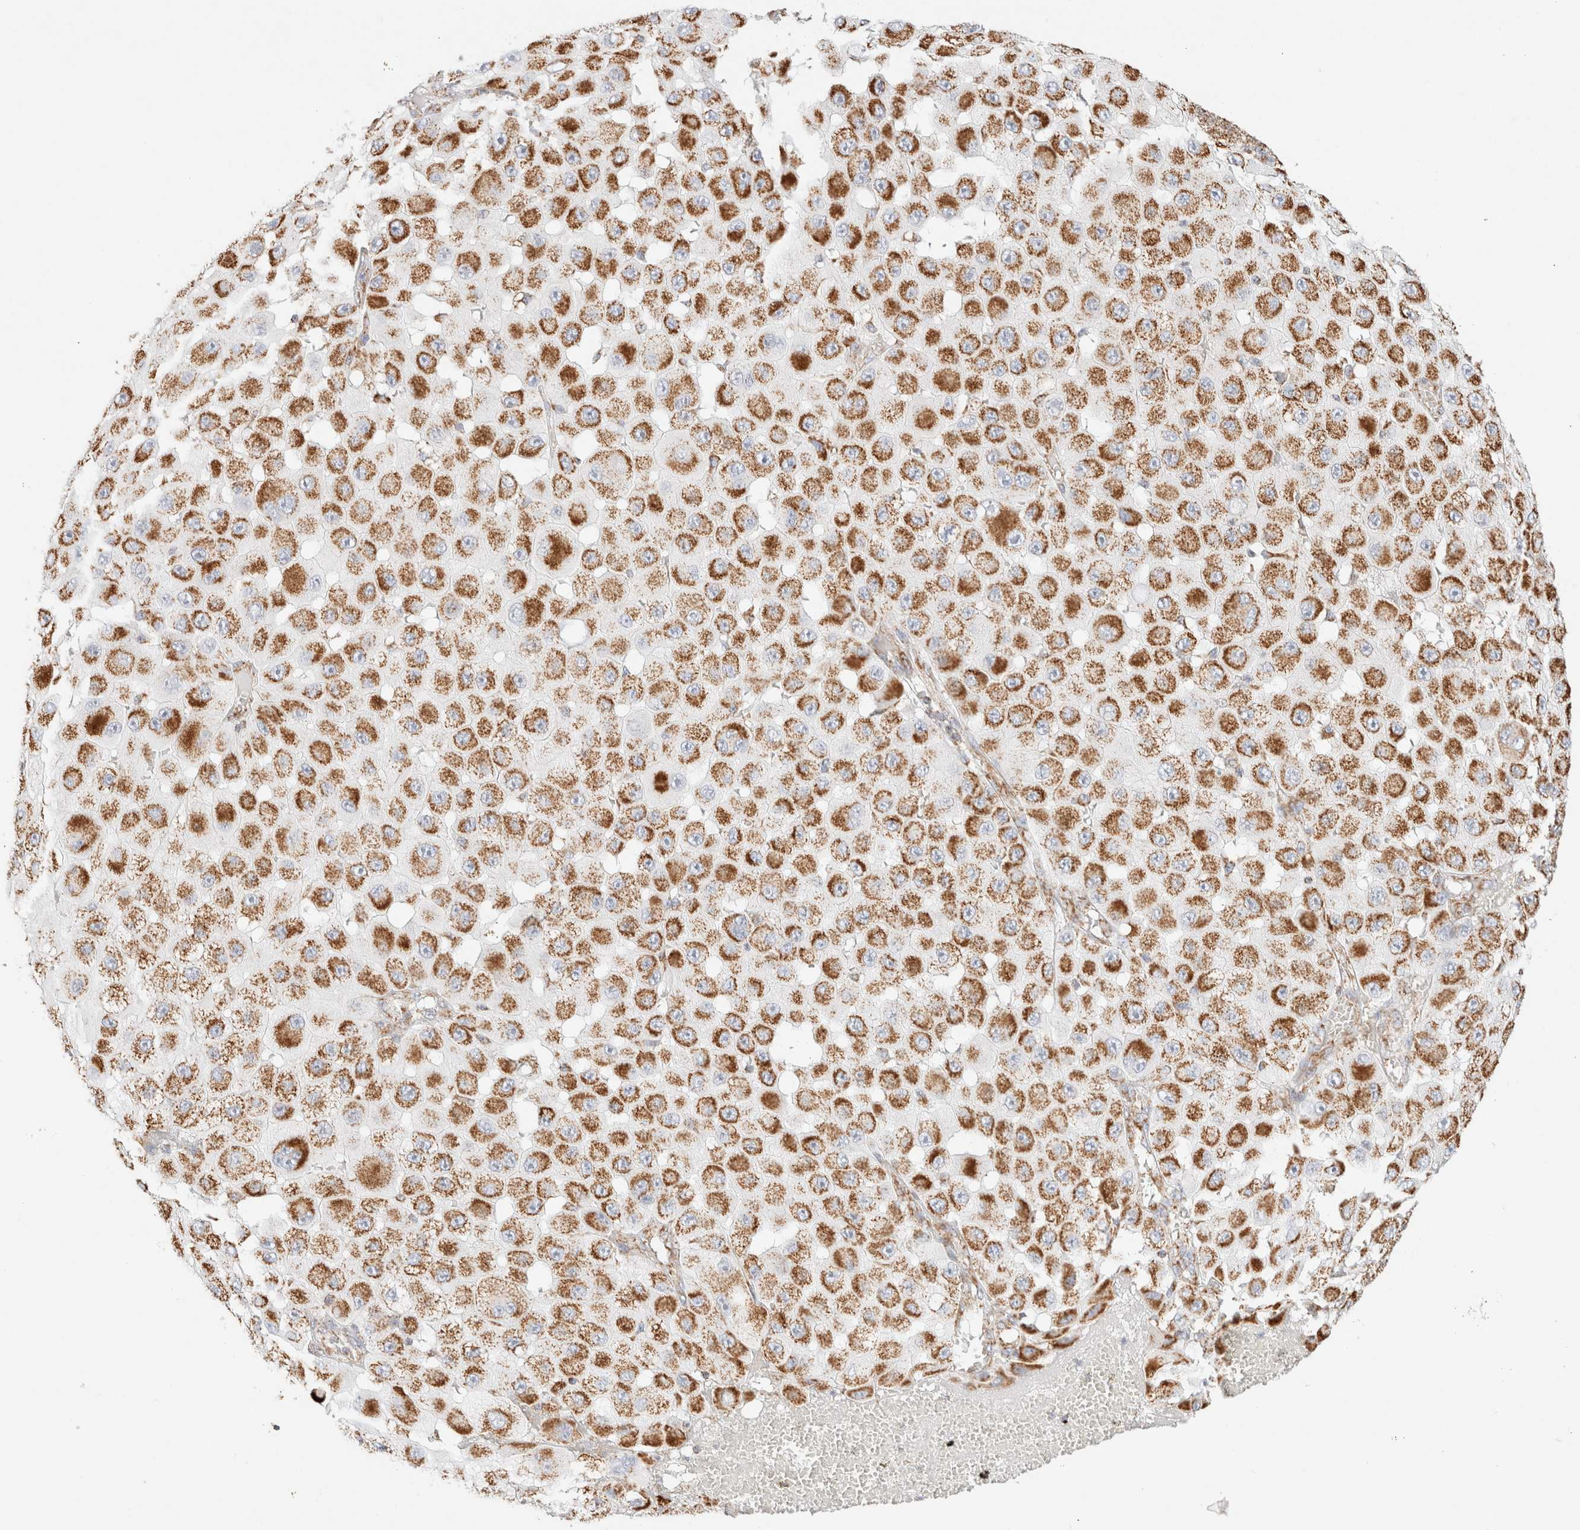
{"staining": {"intensity": "moderate", "quantity": ">75%", "location": "cytoplasmic/membranous"}, "tissue": "melanoma", "cell_type": "Tumor cells", "image_type": "cancer", "snomed": [{"axis": "morphology", "description": "Malignant melanoma, NOS"}, {"axis": "topography", "description": "Skin"}], "caption": "Melanoma stained with a protein marker shows moderate staining in tumor cells.", "gene": "PHB2", "patient": {"sex": "female", "age": 81}}